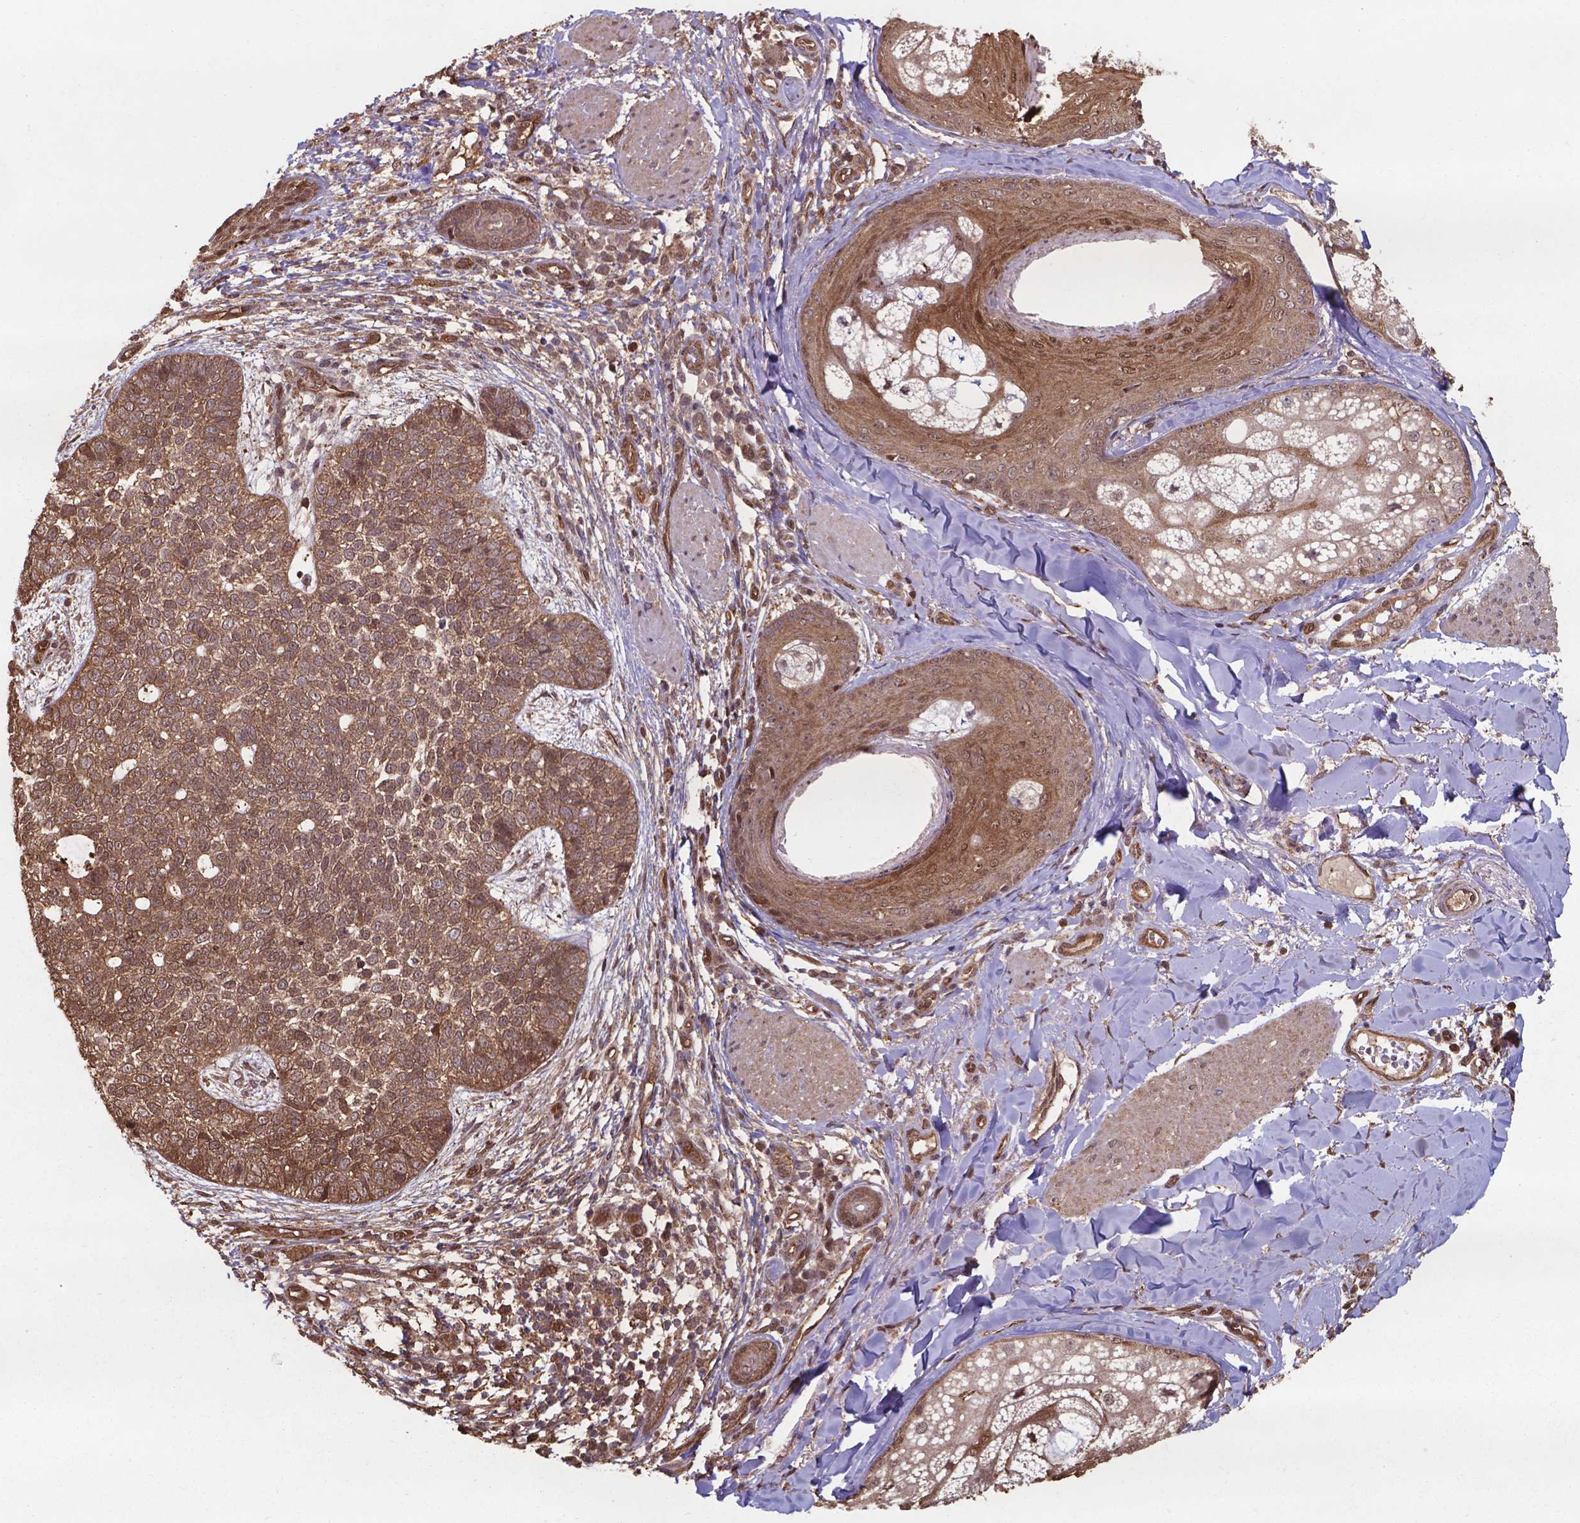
{"staining": {"intensity": "moderate", "quantity": ">75%", "location": "cytoplasmic/membranous,nuclear"}, "tissue": "skin cancer", "cell_type": "Tumor cells", "image_type": "cancer", "snomed": [{"axis": "morphology", "description": "Basal cell carcinoma"}, {"axis": "topography", "description": "Skin"}], "caption": "Skin cancer (basal cell carcinoma) tissue shows moderate cytoplasmic/membranous and nuclear expression in approximately >75% of tumor cells", "gene": "CHP2", "patient": {"sex": "female", "age": 69}}